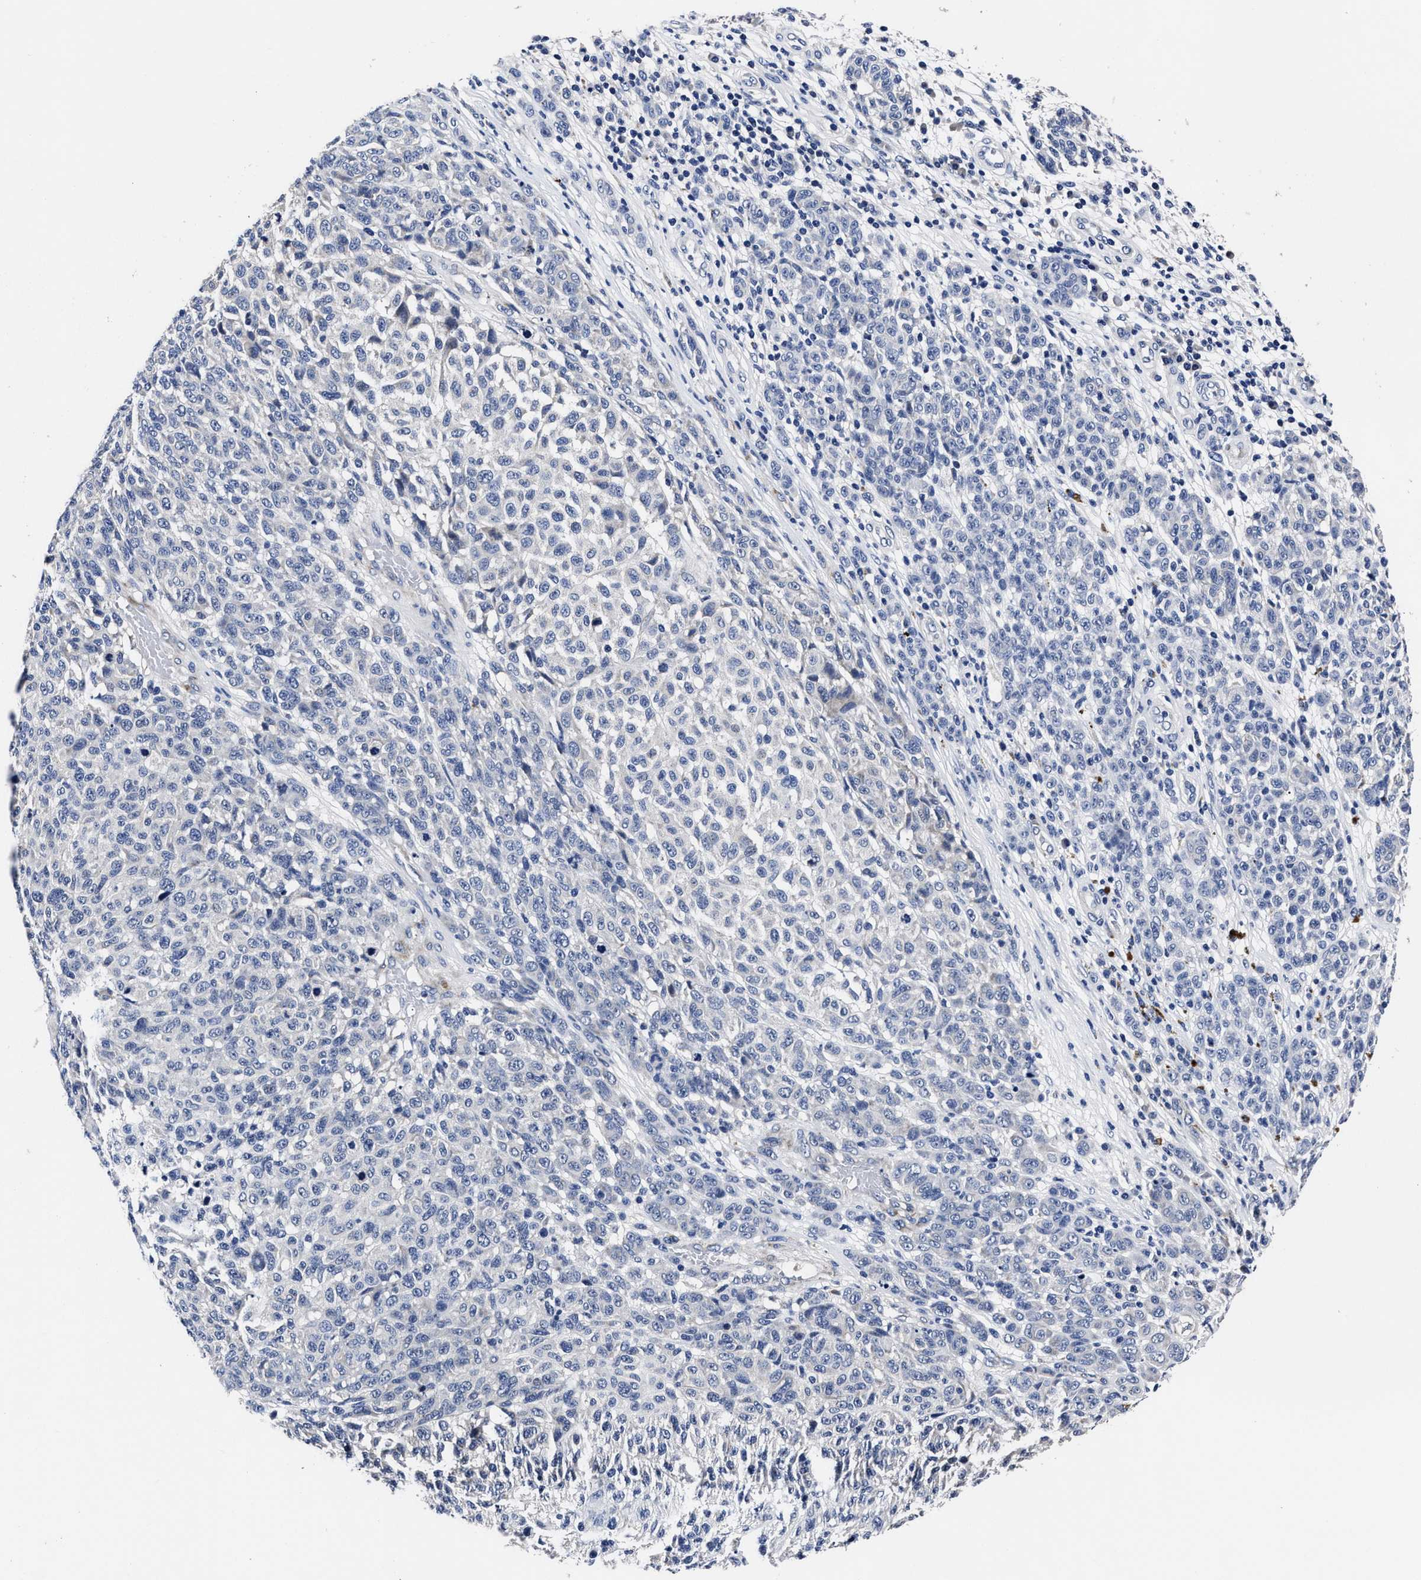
{"staining": {"intensity": "negative", "quantity": "none", "location": "none"}, "tissue": "melanoma", "cell_type": "Tumor cells", "image_type": "cancer", "snomed": [{"axis": "morphology", "description": "Malignant melanoma, NOS"}, {"axis": "topography", "description": "Skin"}], "caption": "Melanoma was stained to show a protein in brown. There is no significant expression in tumor cells. (DAB (3,3'-diaminobenzidine) immunohistochemistry (IHC), high magnification).", "gene": "OLFML2A", "patient": {"sex": "male", "age": 59}}